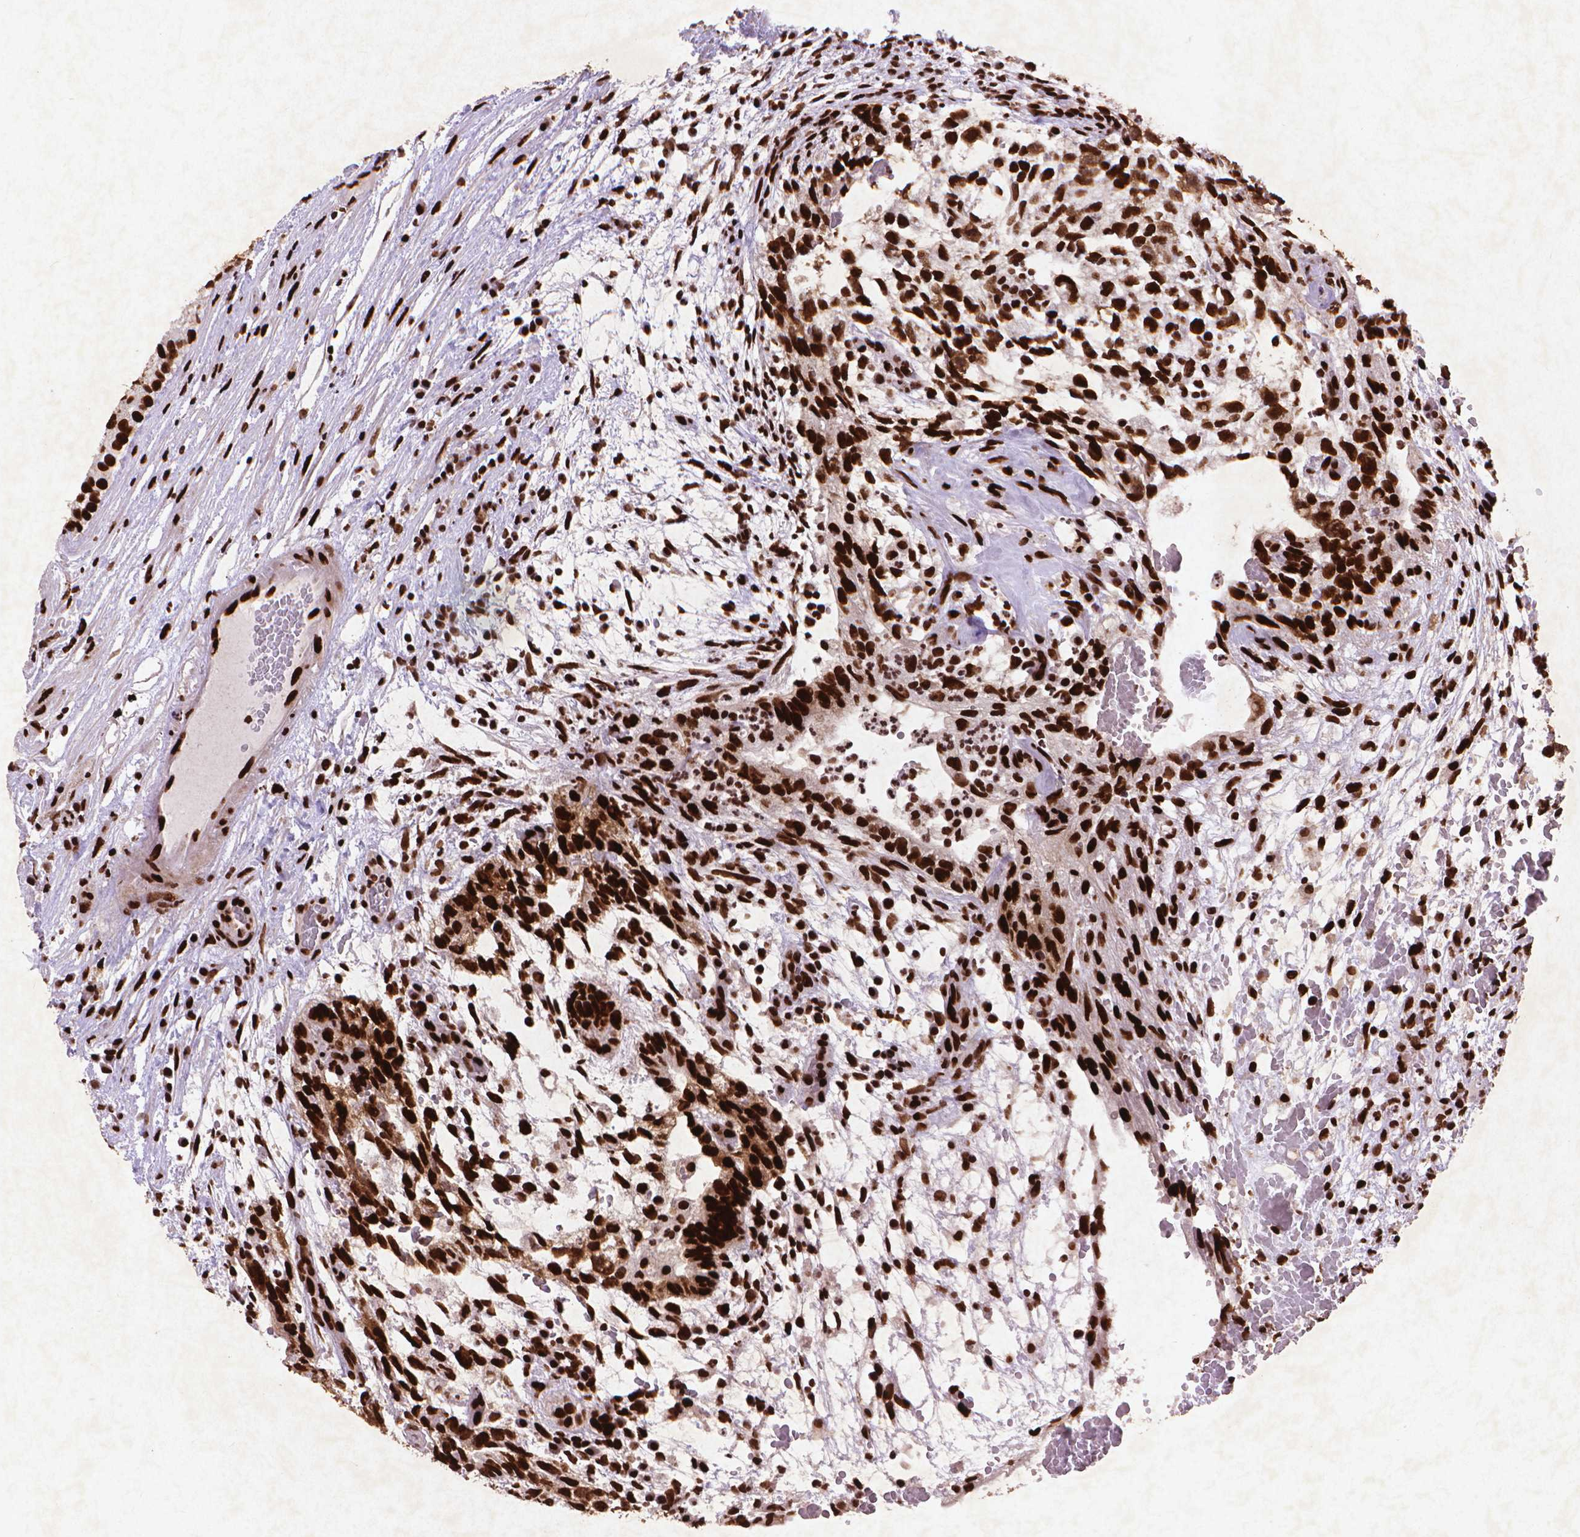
{"staining": {"intensity": "strong", "quantity": ">75%", "location": "nuclear"}, "tissue": "testis cancer", "cell_type": "Tumor cells", "image_type": "cancer", "snomed": [{"axis": "morphology", "description": "Normal tissue, NOS"}, {"axis": "morphology", "description": "Carcinoma, Embryonal, NOS"}, {"axis": "topography", "description": "Testis"}], "caption": "Protein expression analysis of testis embryonal carcinoma reveals strong nuclear staining in approximately >75% of tumor cells.", "gene": "CITED2", "patient": {"sex": "male", "age": 32}}